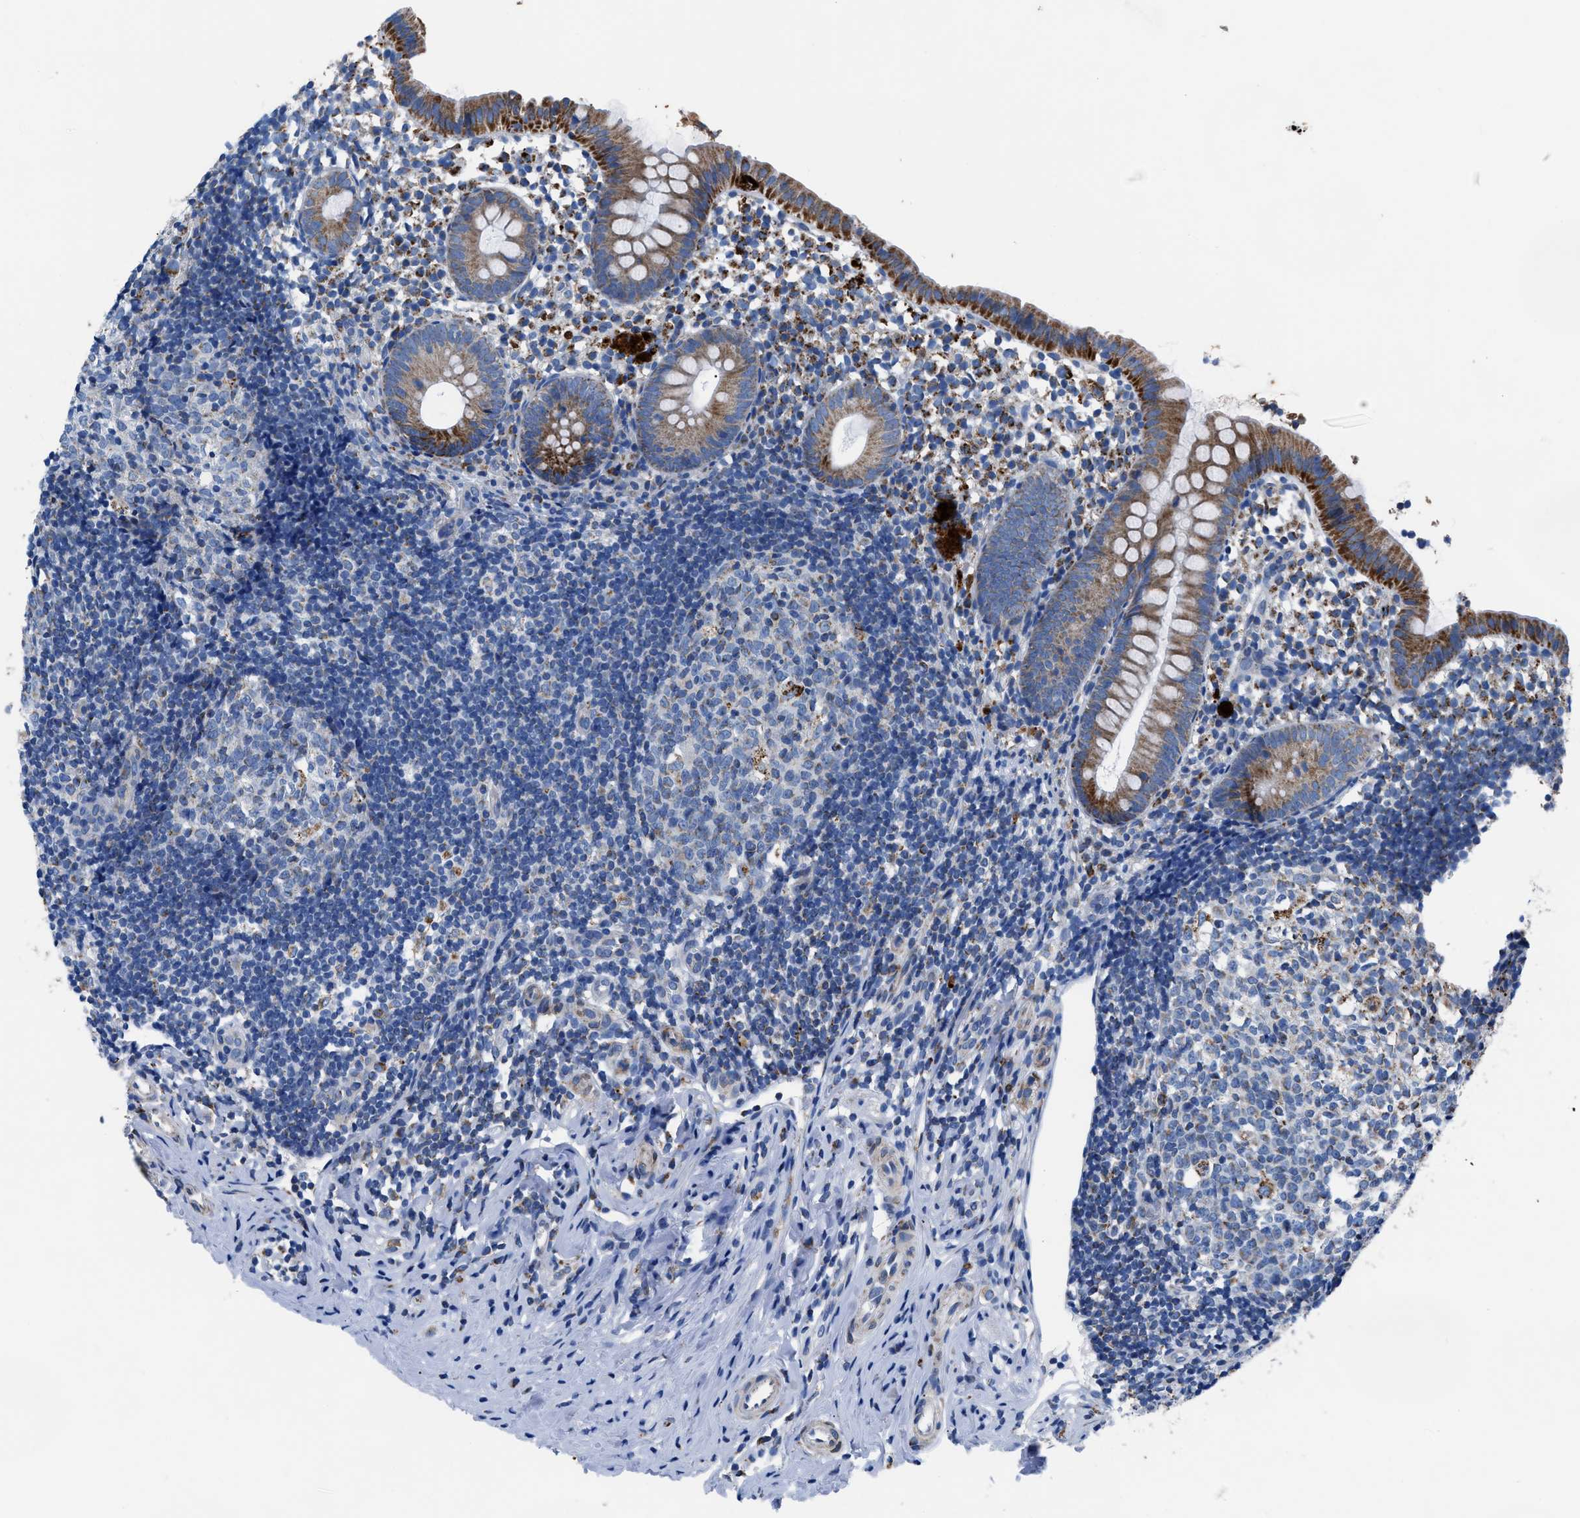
{"staining": {"intensity": "strong", "quantity": ">75%", "location": "cytoplasmic/membranous"}, "tissue": "appendix", "cell_type": "Glandular cells", "image_type": "normal", "snomed": [{"axis": "morphology", "description": "Normal tissue, NOS"}, {"axis": "topography", "description": "Appendix"}], "caption": "Brown immunohistochemical staining in normal human appendix displays strong cytoplasmic/membranous staining in approximately >75% of glandular cells. Using DAB (3,3'-diaminobenzidine) (brown) and hematoxylin (blue) stains, captured at high magnification using brightfield microscopy.", "gene": "ZDHHC3", "patient": {"sex": "female", "age": 20}}